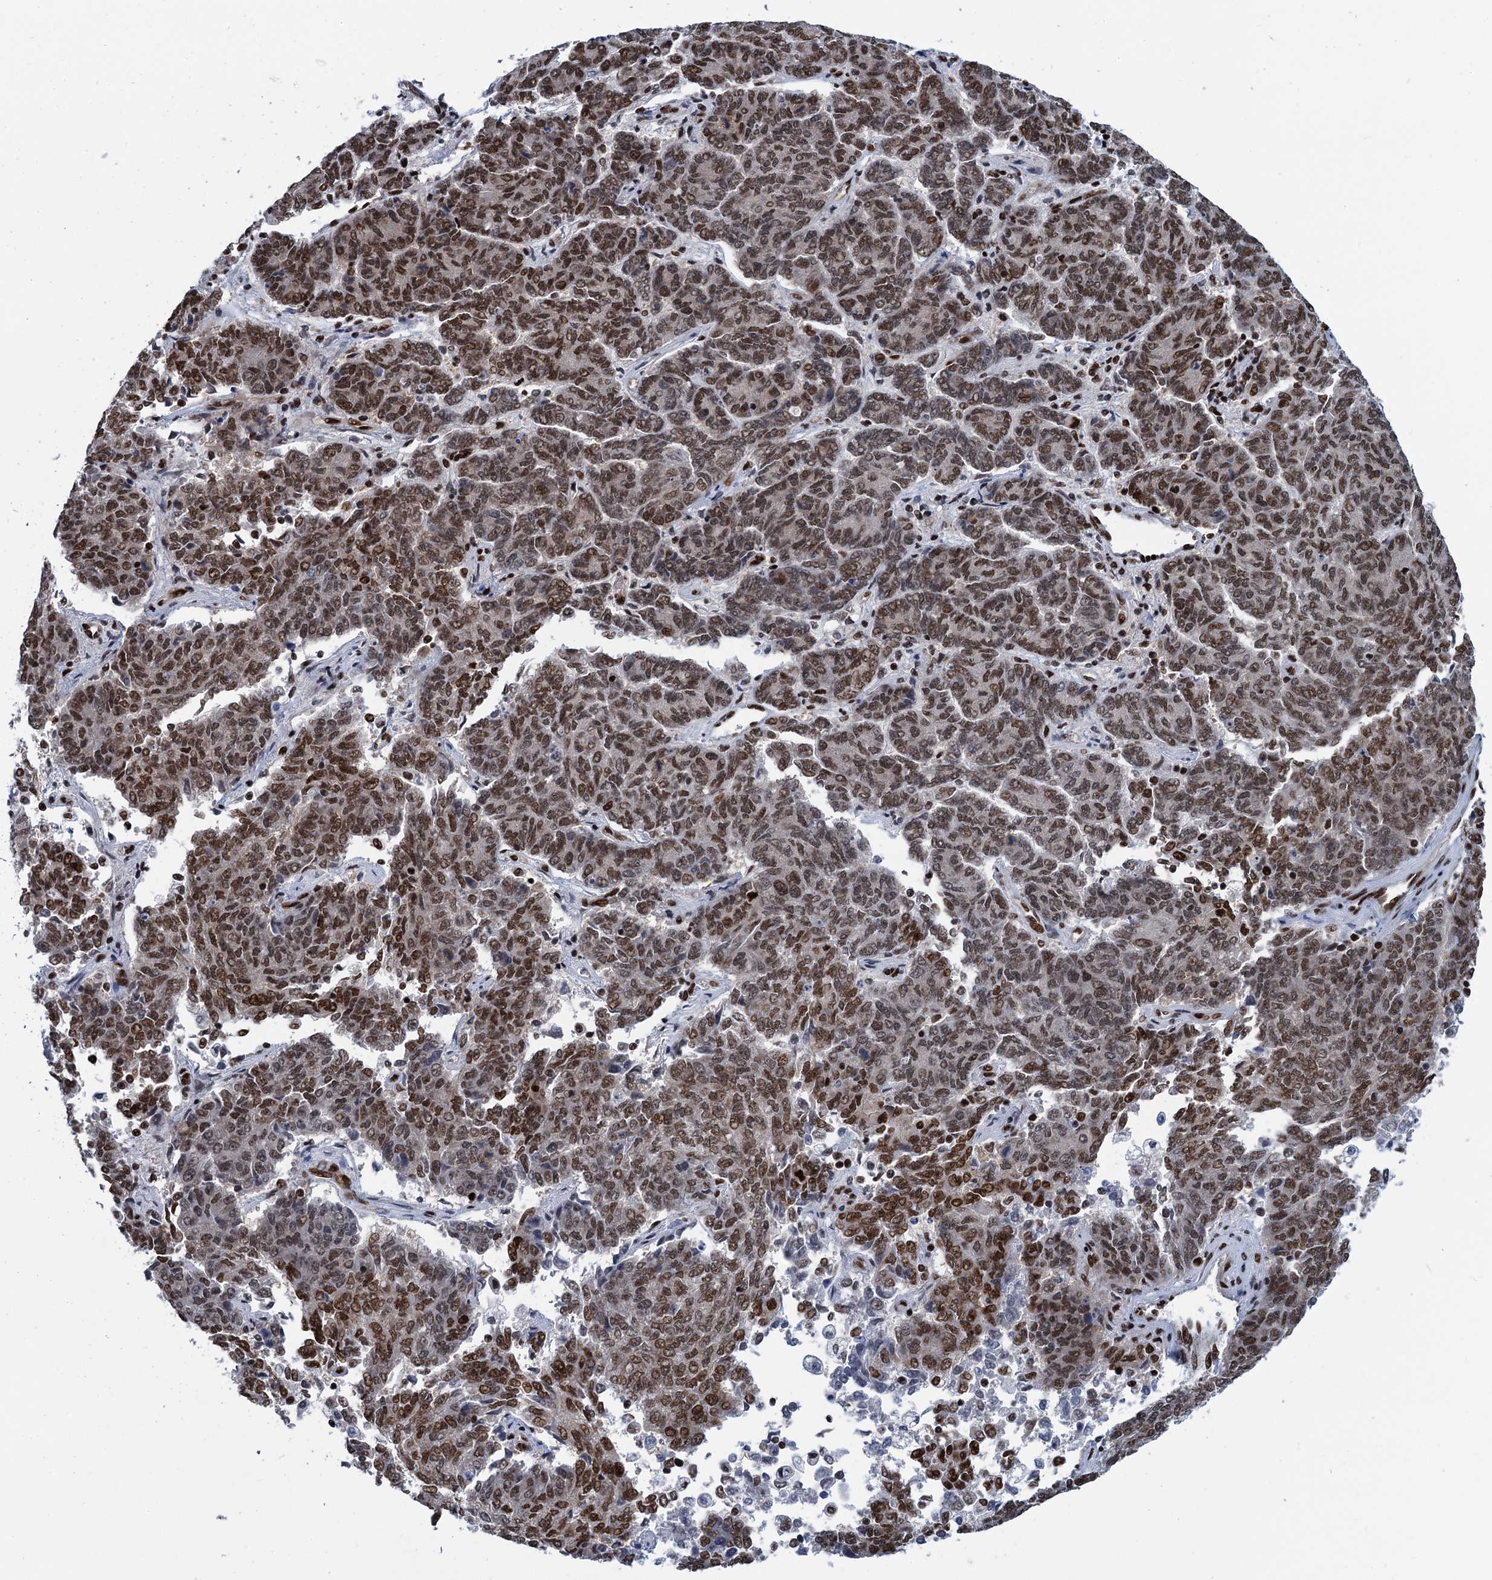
{"staining": {"intensity": "moderate", "quantity": ">75%", "location": "nuclear"}, "tissue": "endometrial cancer", "cell_type": "Tumor cells", "image_type": "cancer", "snomed": [{"axis": "morphology", "description": "Adenocarcinoma, NOS"}, {"axis": "topography", "description": "Endometrium"}], "caption": "Approximately >75% of tumor cells in human endometrial adenocarcinoma show moderate nuclear protein positivity as visualized by brown immunohistochemical staining.", "gene": "PPP4R1", "patient": {"sex": "female", "age": 80}}